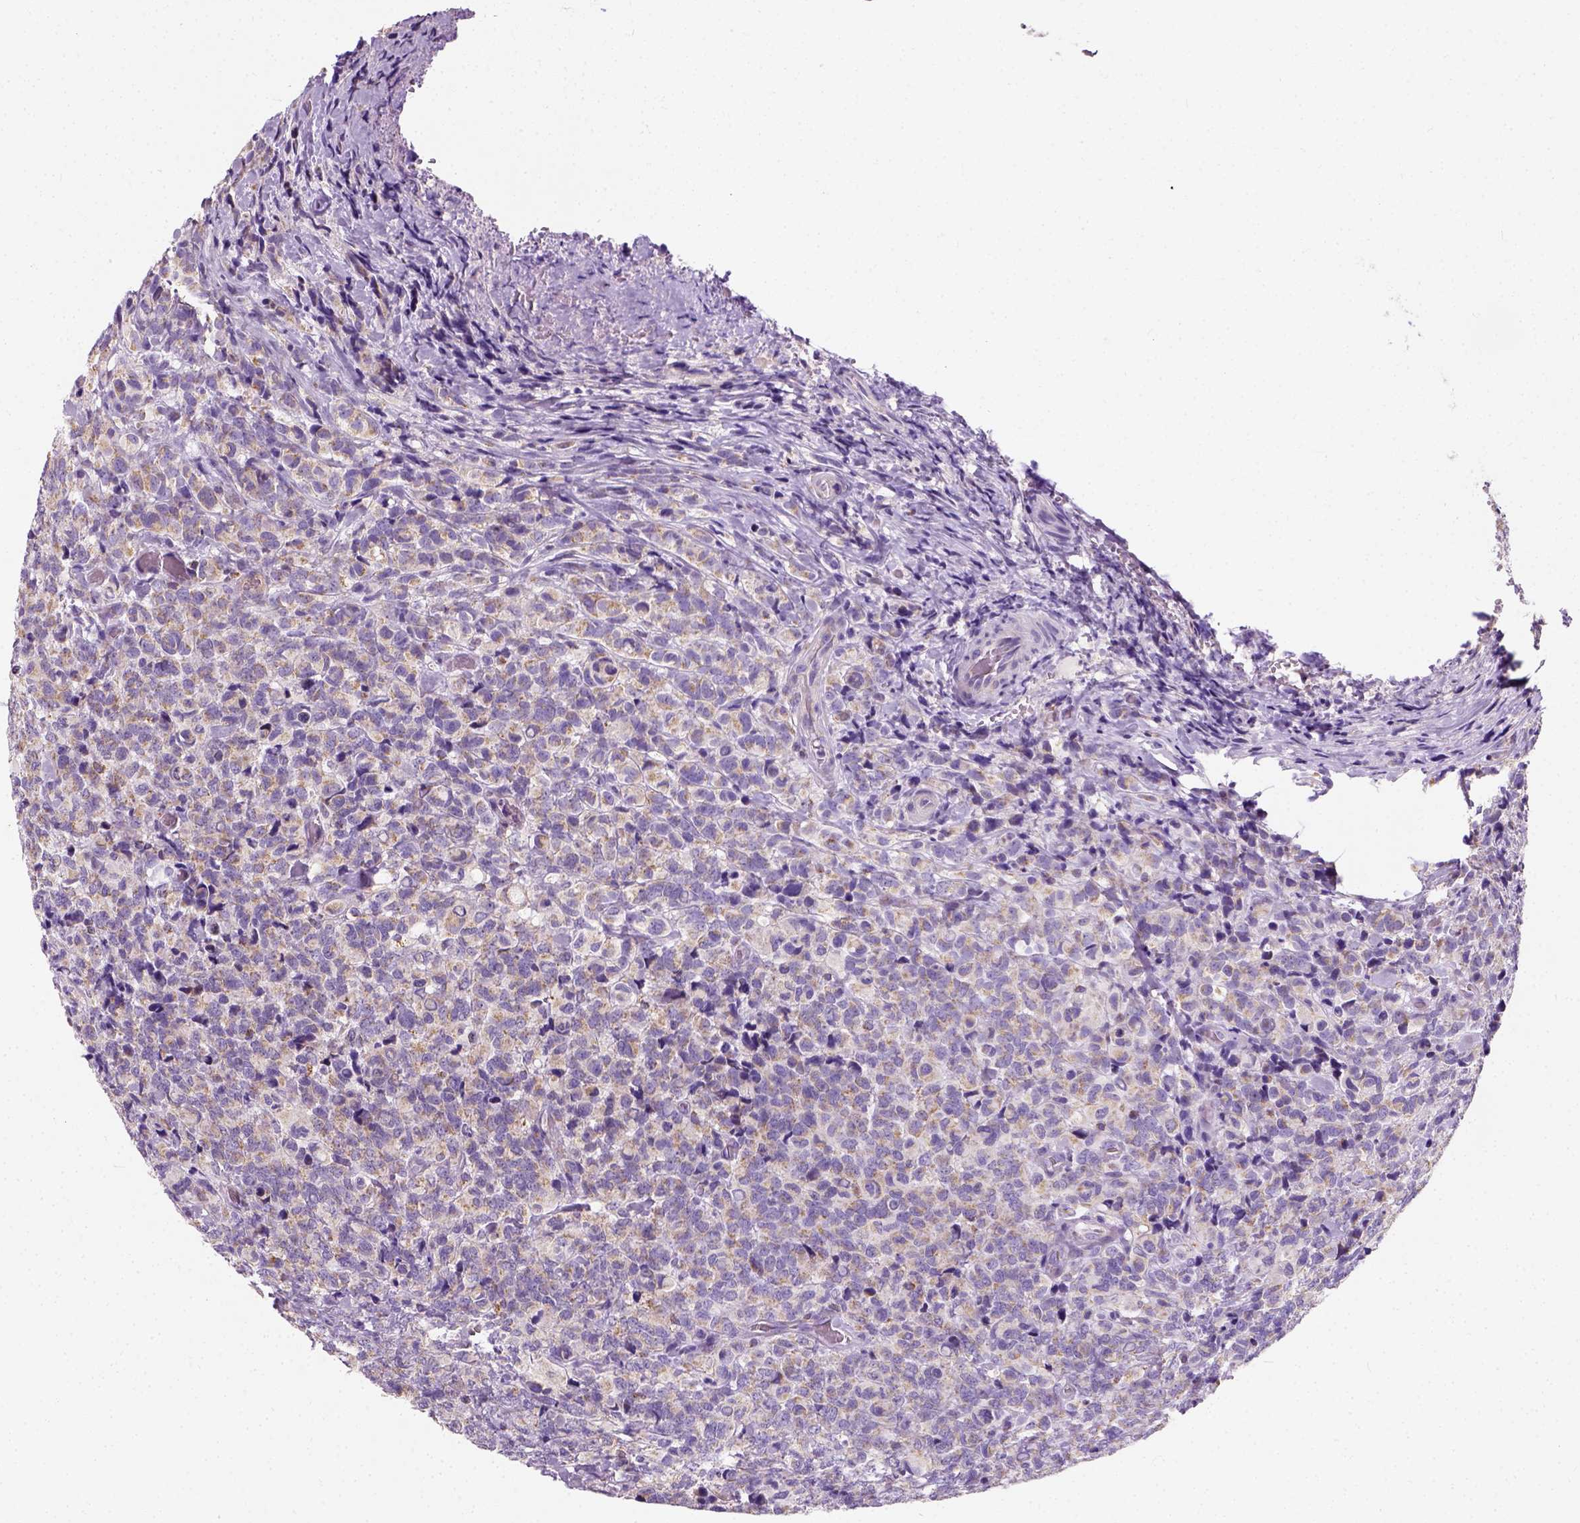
{"staining": {"intensity": "negative", "quantity": "none", "location": "none"}, "tissue": "glioma", "cell_type": "Tumor cells", "image_type": "cancer", "snomed": [{"axis": "morphology", "description": "Glioma, malignant, High grade"}, {"axis": "topography", "description": "Brain"}], "caption": "The micrograph reveals no significant positivity in tumor cells of glioma. (DAB IHC with hematoxylin counter stain).", "gene": "CHODL", "patient": {"sex": "male", "age": 39}}